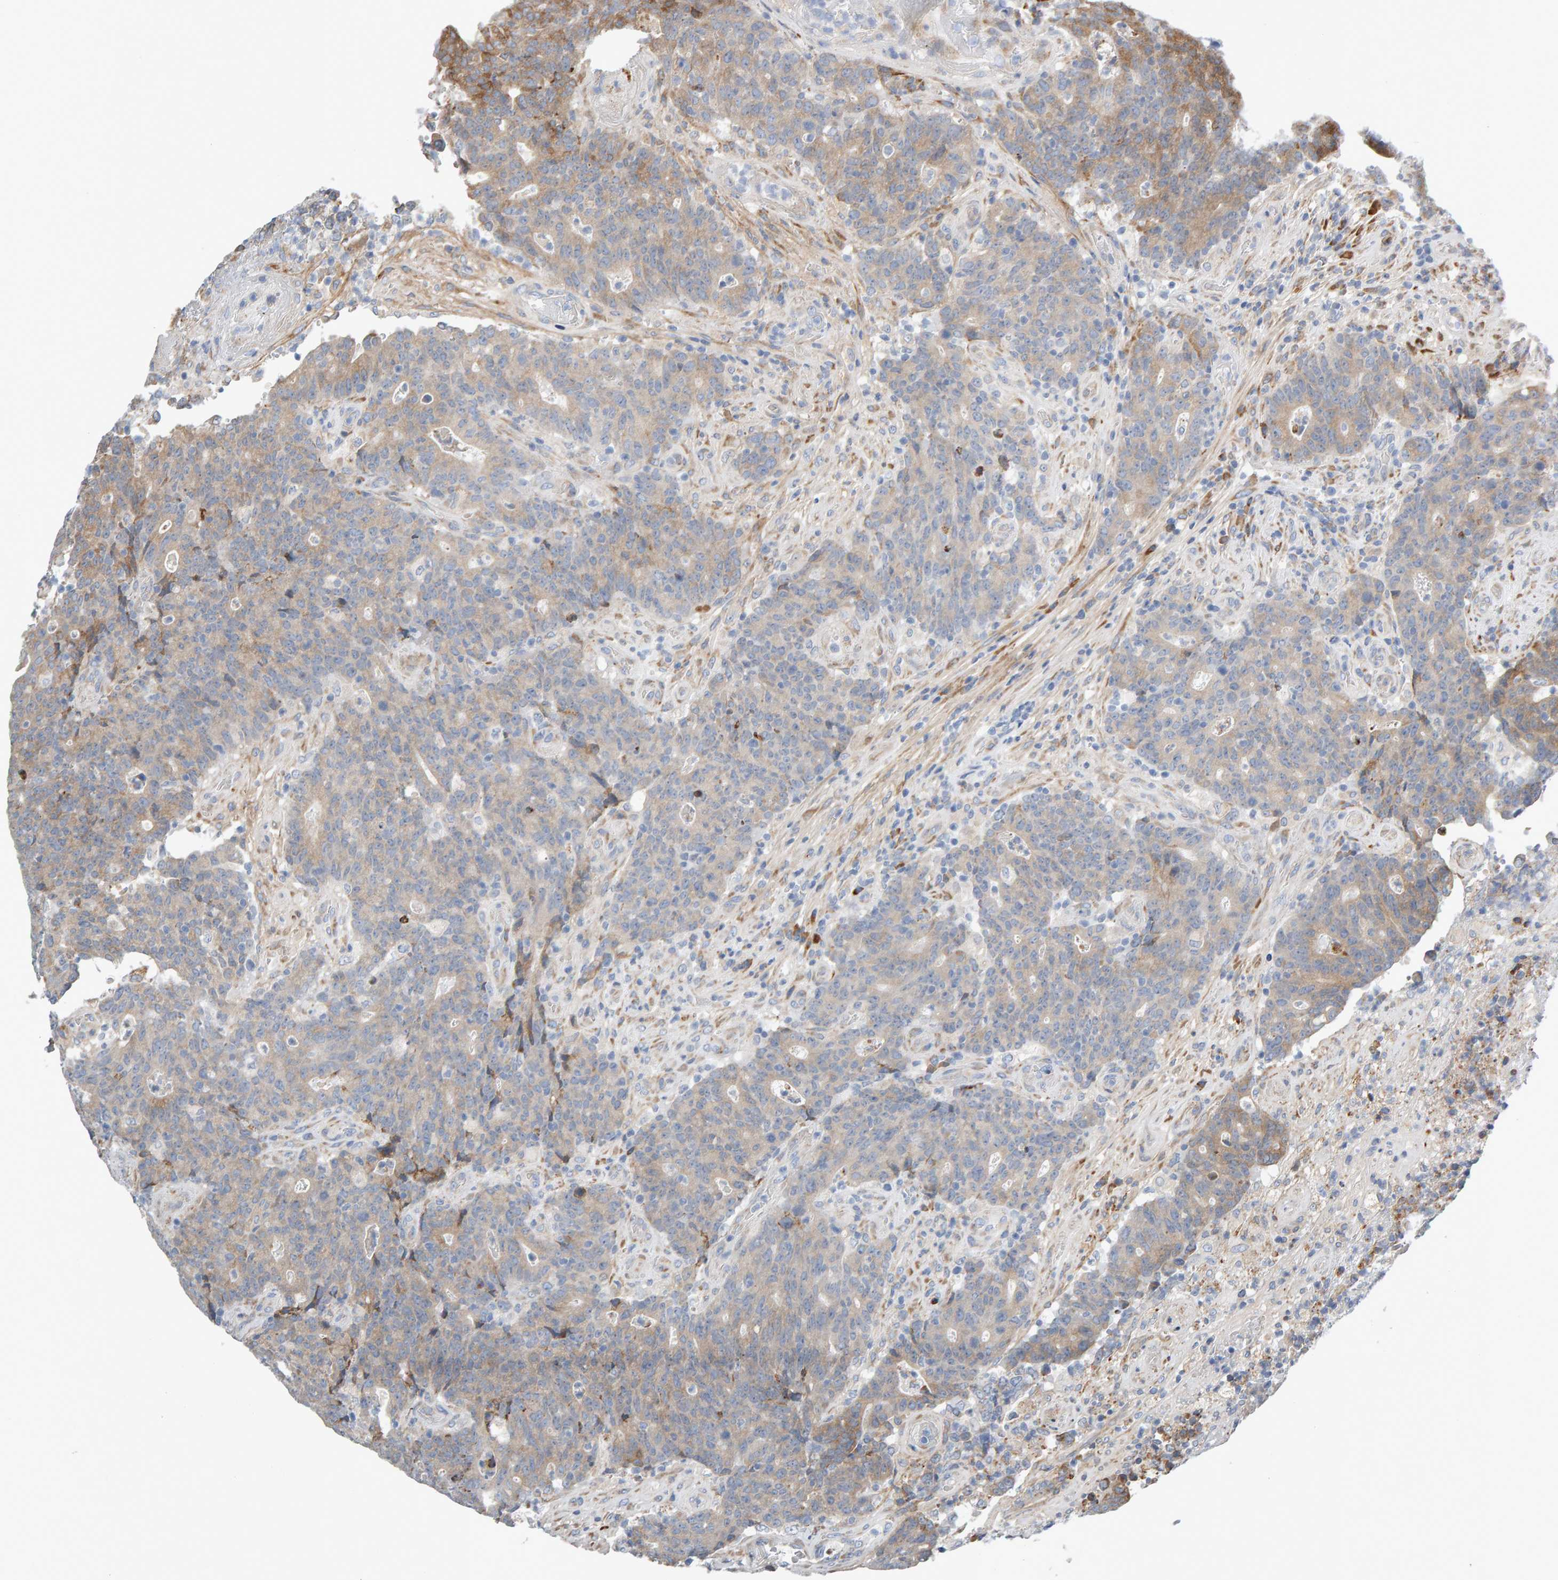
{"staining": {"intensity": "moderate", "quantity": "25%-75%", "location": "cytoplasmic/membranous"}, "tissue": "colorectal cancer", "cell_type": "Tumor cells", "image_type": "cancer", "snomed": [{"axis": "morphology", "description": "Normal tissue, NOS"}, {"axis": "morphology", "description": "Adenocarcinoma, NOS"}, {"axis": "topography", "description": "Colon"}], "caption": "Immunohistochemical staining of human colorectal adenocarcinoma reveals medium levels of moderate cytoplasmic/membranous protein positivity in approximately 25%-75% of tumor cells.", "gene": "ENGASE", "patient": {"sex": "female", "age": 75}}